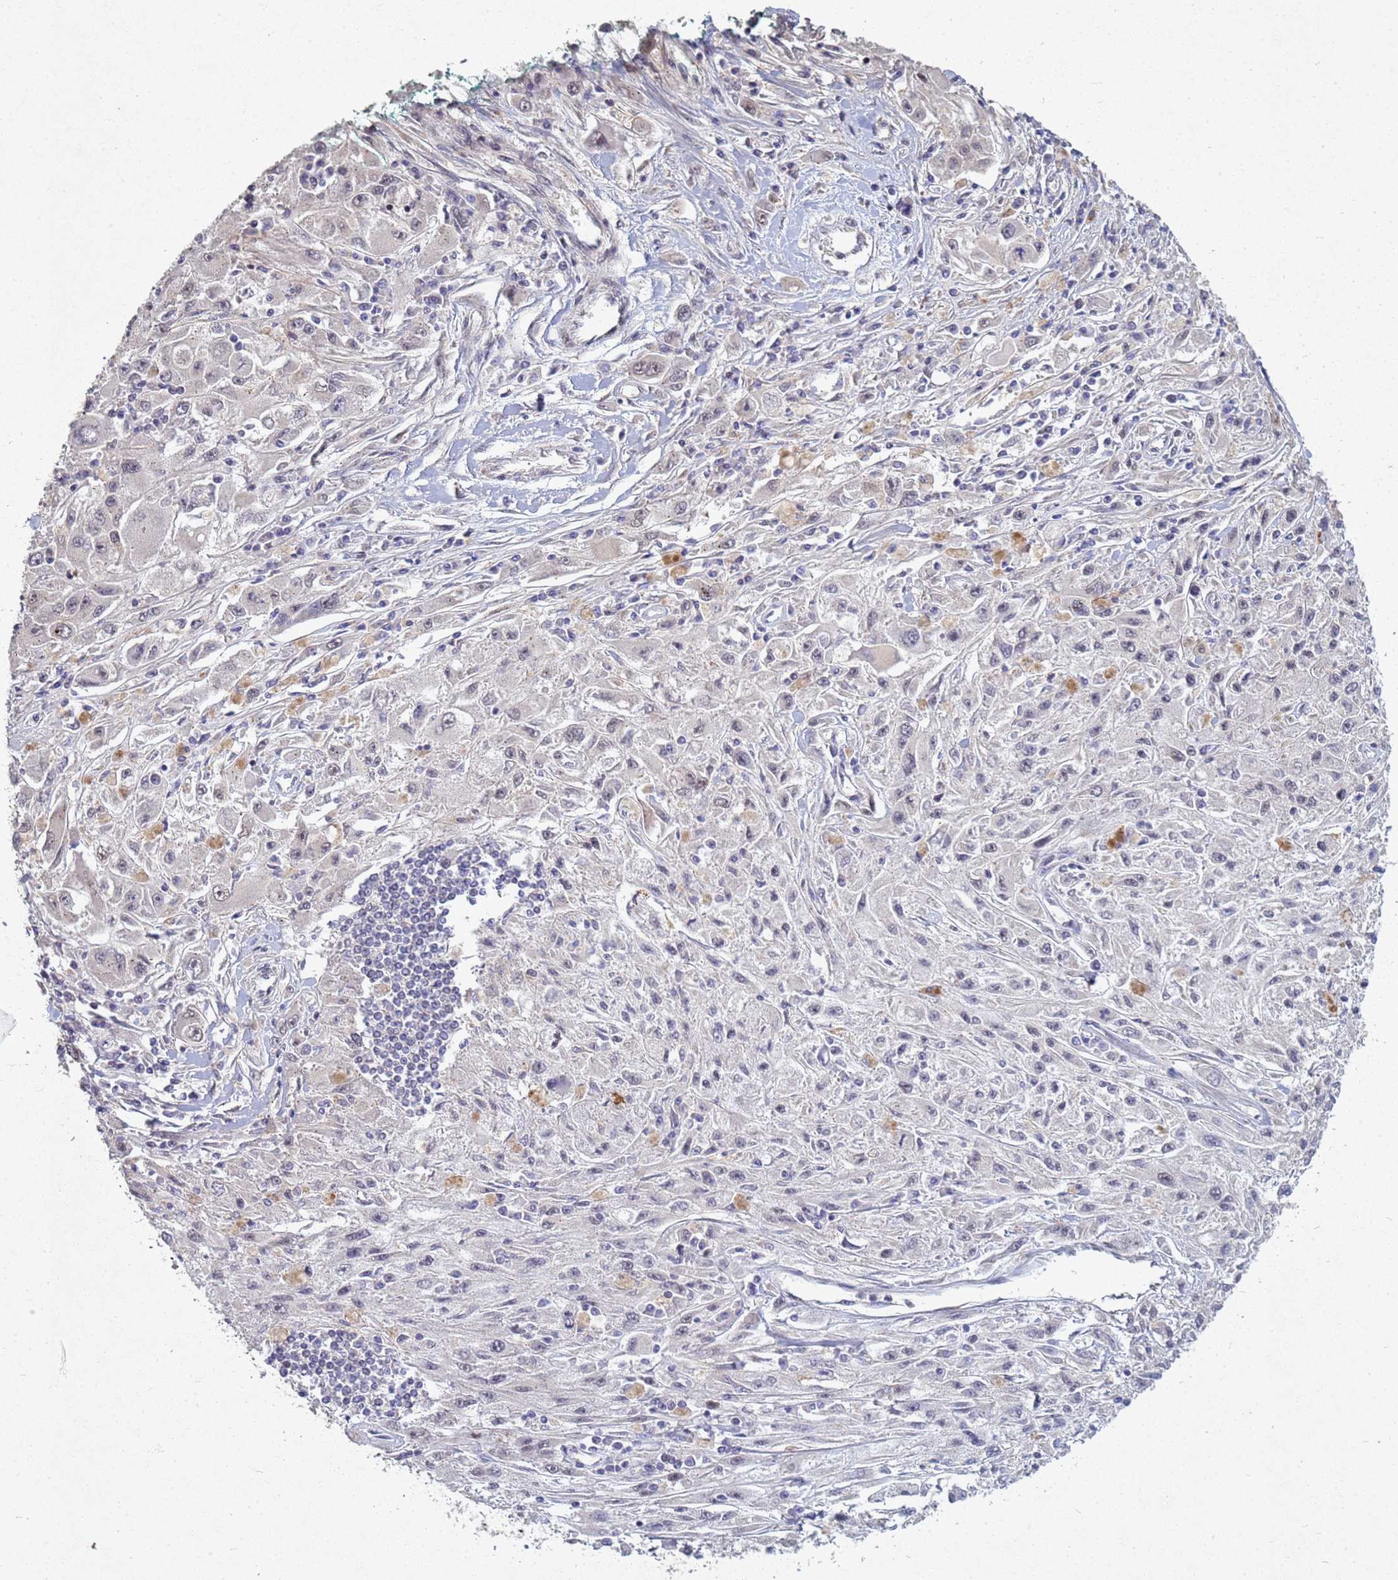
{"staining": {"intensity": "negative", "quantity": "none", "location": "none"}, "tissue": "melanoma", "cell_type": "Tumor cells", "image_type": "cancer", "snomed": [{"axis": "morphology", "description": "Malignant melanoma, Metastatic site"}, {"axis": "topography", "description": "Skin"}], "caption": "Immunohistochemistry (IHC) image of malignant melanoma (metastatic site) stained for a protein (brown), which demonstrates no staining in tumor cells.", "gene": "TNPO2", "patient": {"sex": "male", "age": 53}}